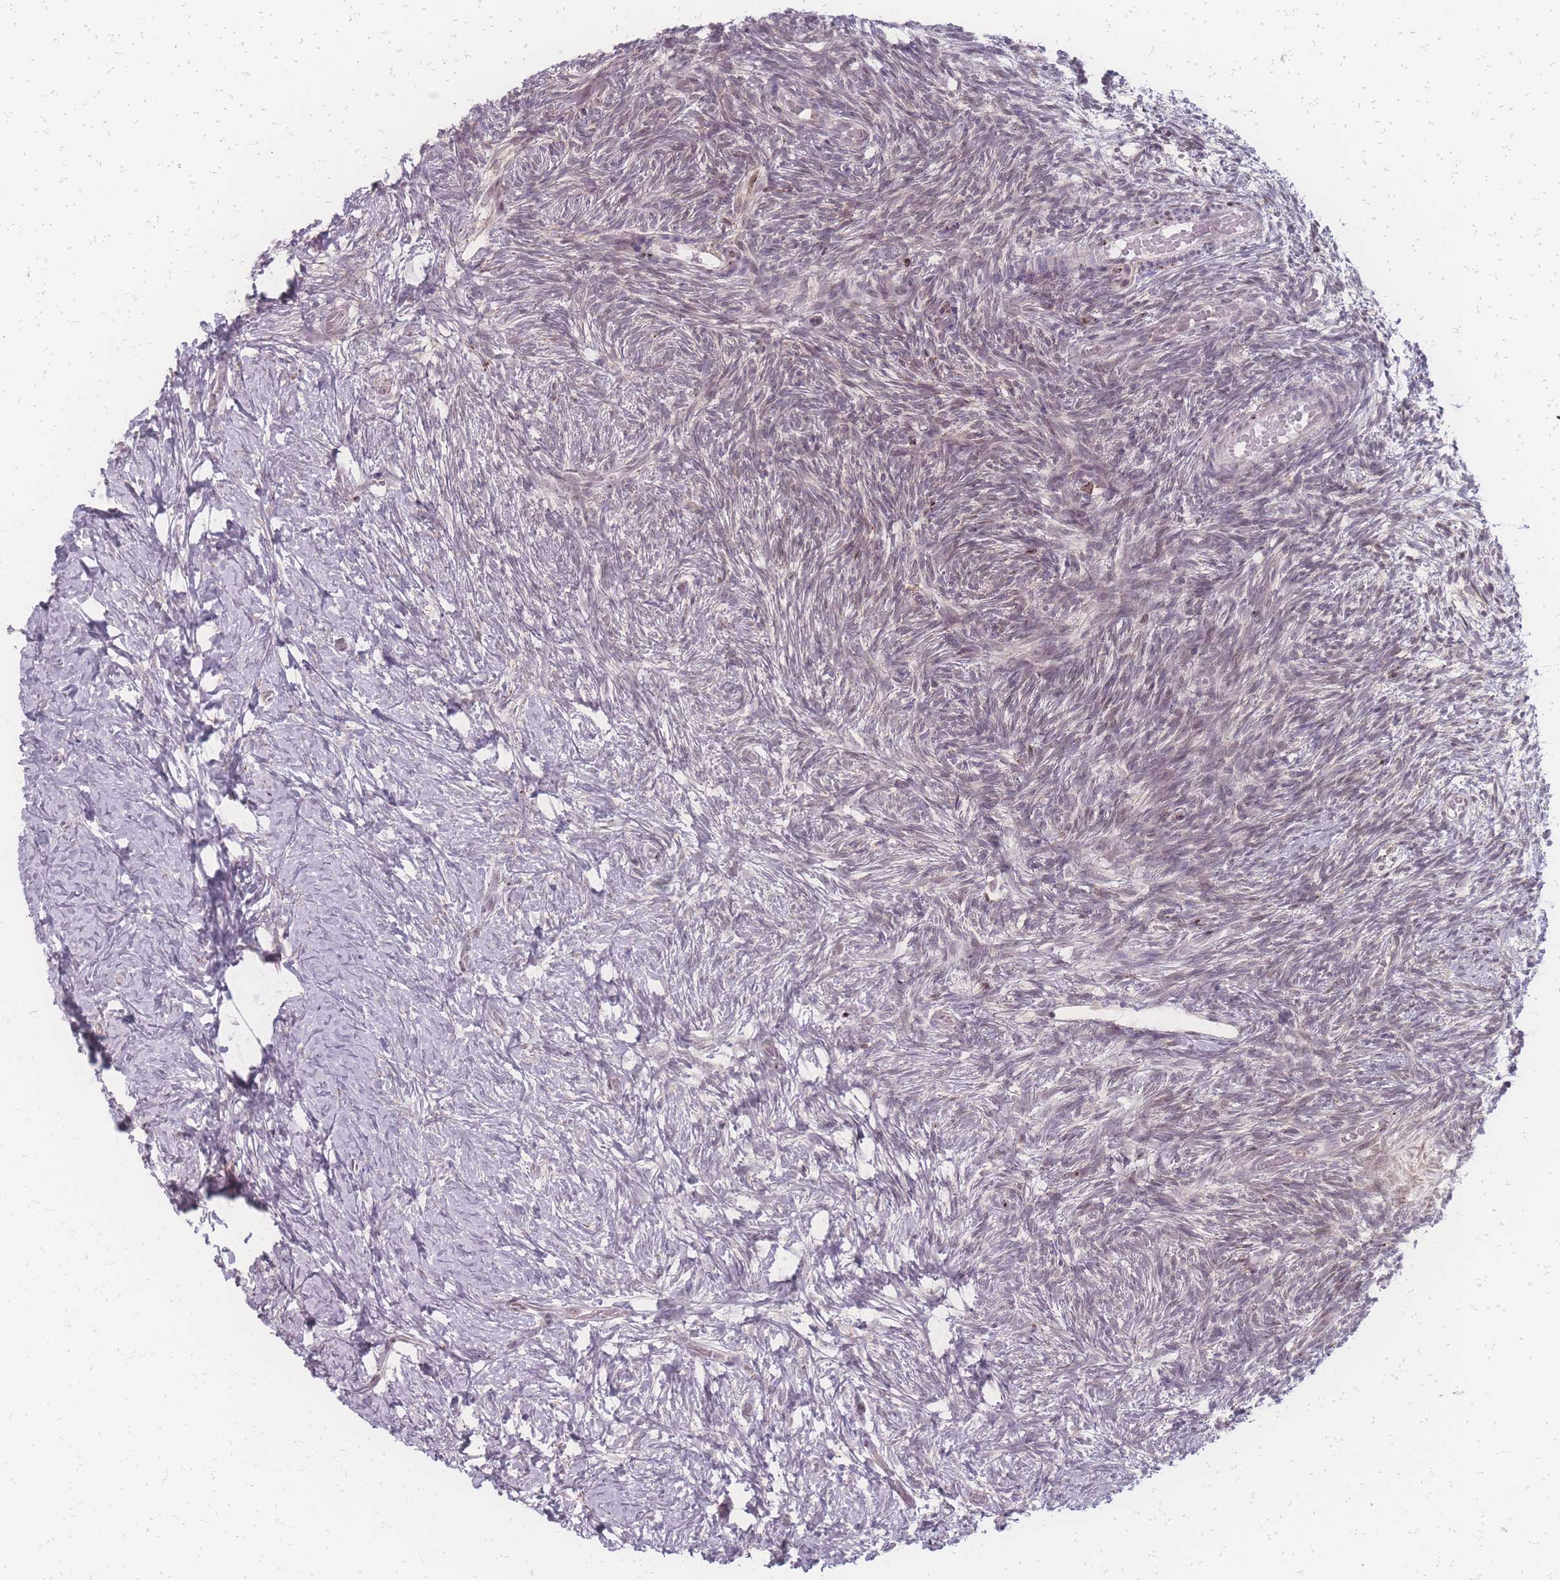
{"staining": {"intensity": "weak", "quantity": "<25%", "location": "cytoplasmic/membranous"}, "tissue": "ovary", "cell_type": "Ovarian stroma cells", "image_type": "normal", "snomed": [{"axis": "morphology", "description": "Normal tissue, NOS"}, {"axis": "topography", "description": "Ovary"}], "caption": "DAB immunohistochemical staining of benign ovary shows no significant staining in ovarian stroma cells. (Stains: DAB immunohistochemistry with hematoxylin counter stain, Microscopy: brightfield microscopy at high magnification).", "gene": "ZC3H13", "patient": {"sex": "female", "age": 39}}